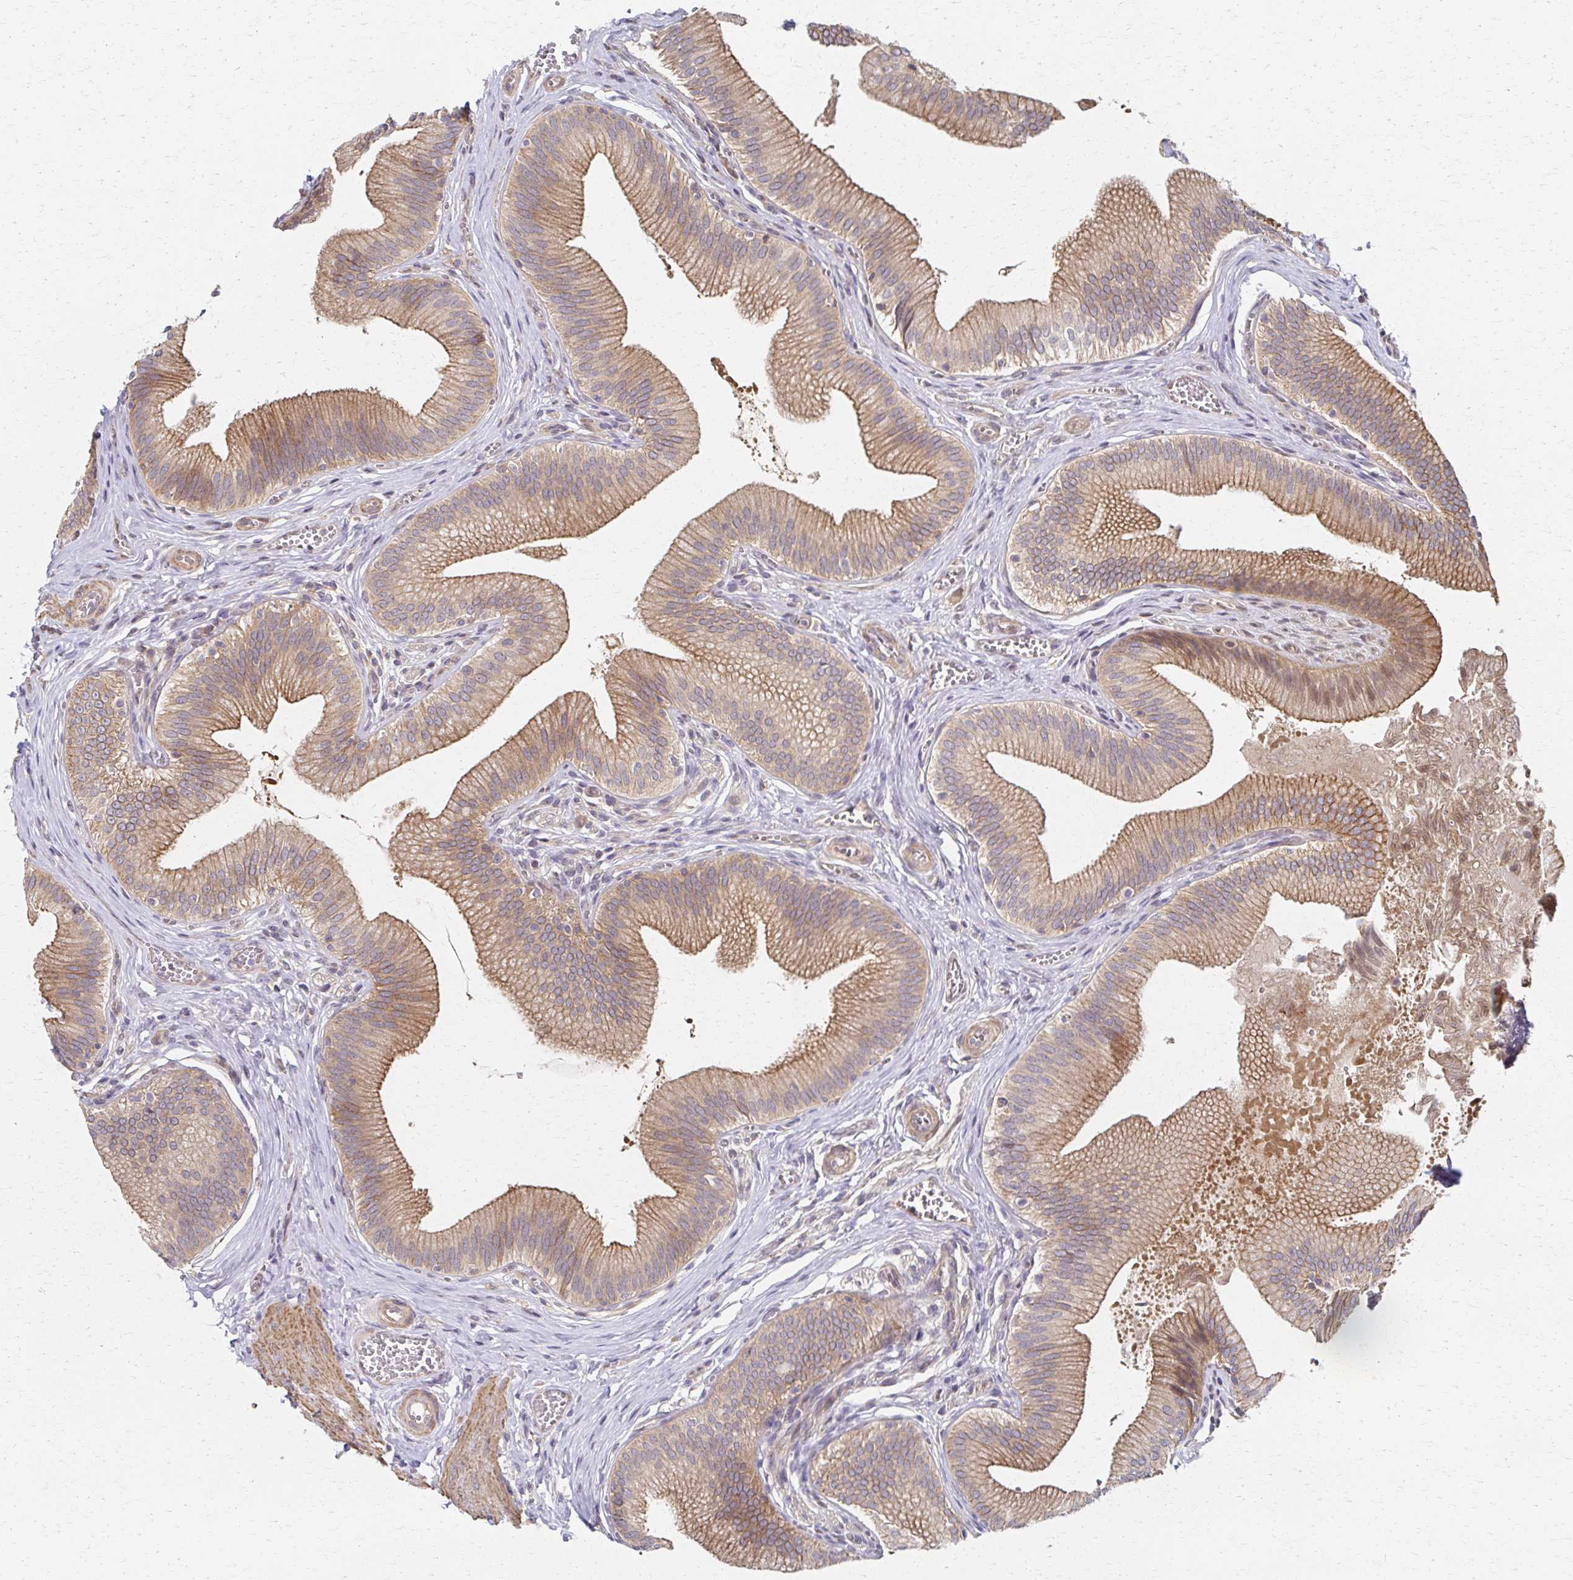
{"staining": {"intensity": "moderate", "quantity": ">75%", "location": "cytoplasmic/membranous"}, "tissue": "gallbladder", "cell_type": "Glandular cells", "image_type": "normal", "snomed": [{"axis": "morphology", "description": "Normal tissue, NOS"}, {"axis": "topography", "description": "Gallbladder"}], "caption": "Protein analysis of benign gallbladder shows moderate cytoplasmic/membranous staining in about >75% of glandular cells. Nuclei are stained in blue.", "gene": "EOLA1", "patient": {"sex": "male", "age": 17}}